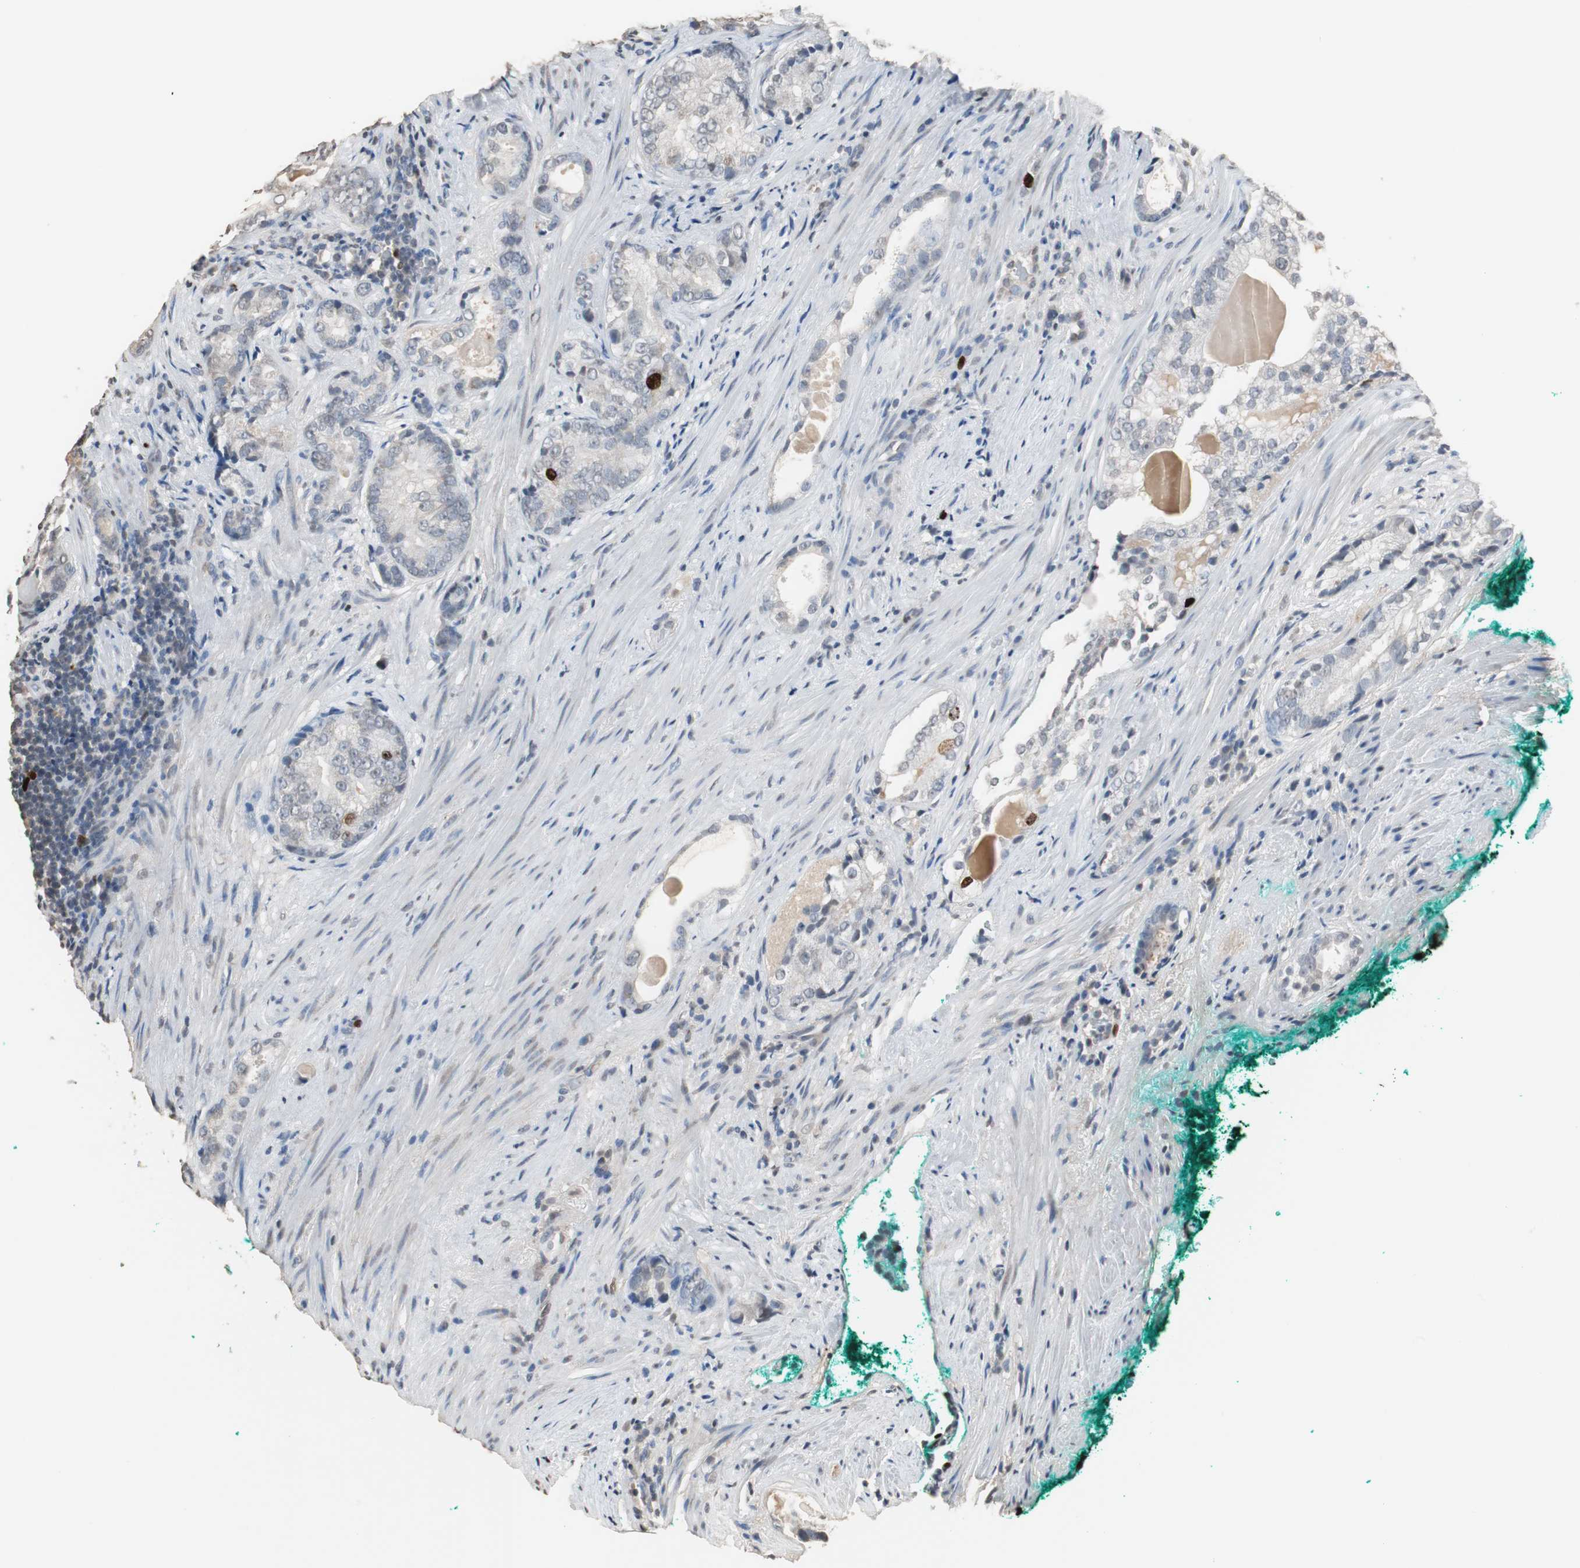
{"staining": {"intensity": "strong", "quantity": "<25%", "location": "cytoplasmic/membranous,nuclear"}, "tissue": "prostate cancer", "cell_type": "Tumor cells", "image_type": "cancer", "snomed": [{"axis": "morphology", "description": "Adenocarcinoma, High grade"}, {"axis": "topography", "description": "Prostate"}], "caption": "Prostate cancer stained with a protein marker shows strong staining in tumor cells.", "gene": "TOP2A", "patient": {"sex": "male", "age": 66}}